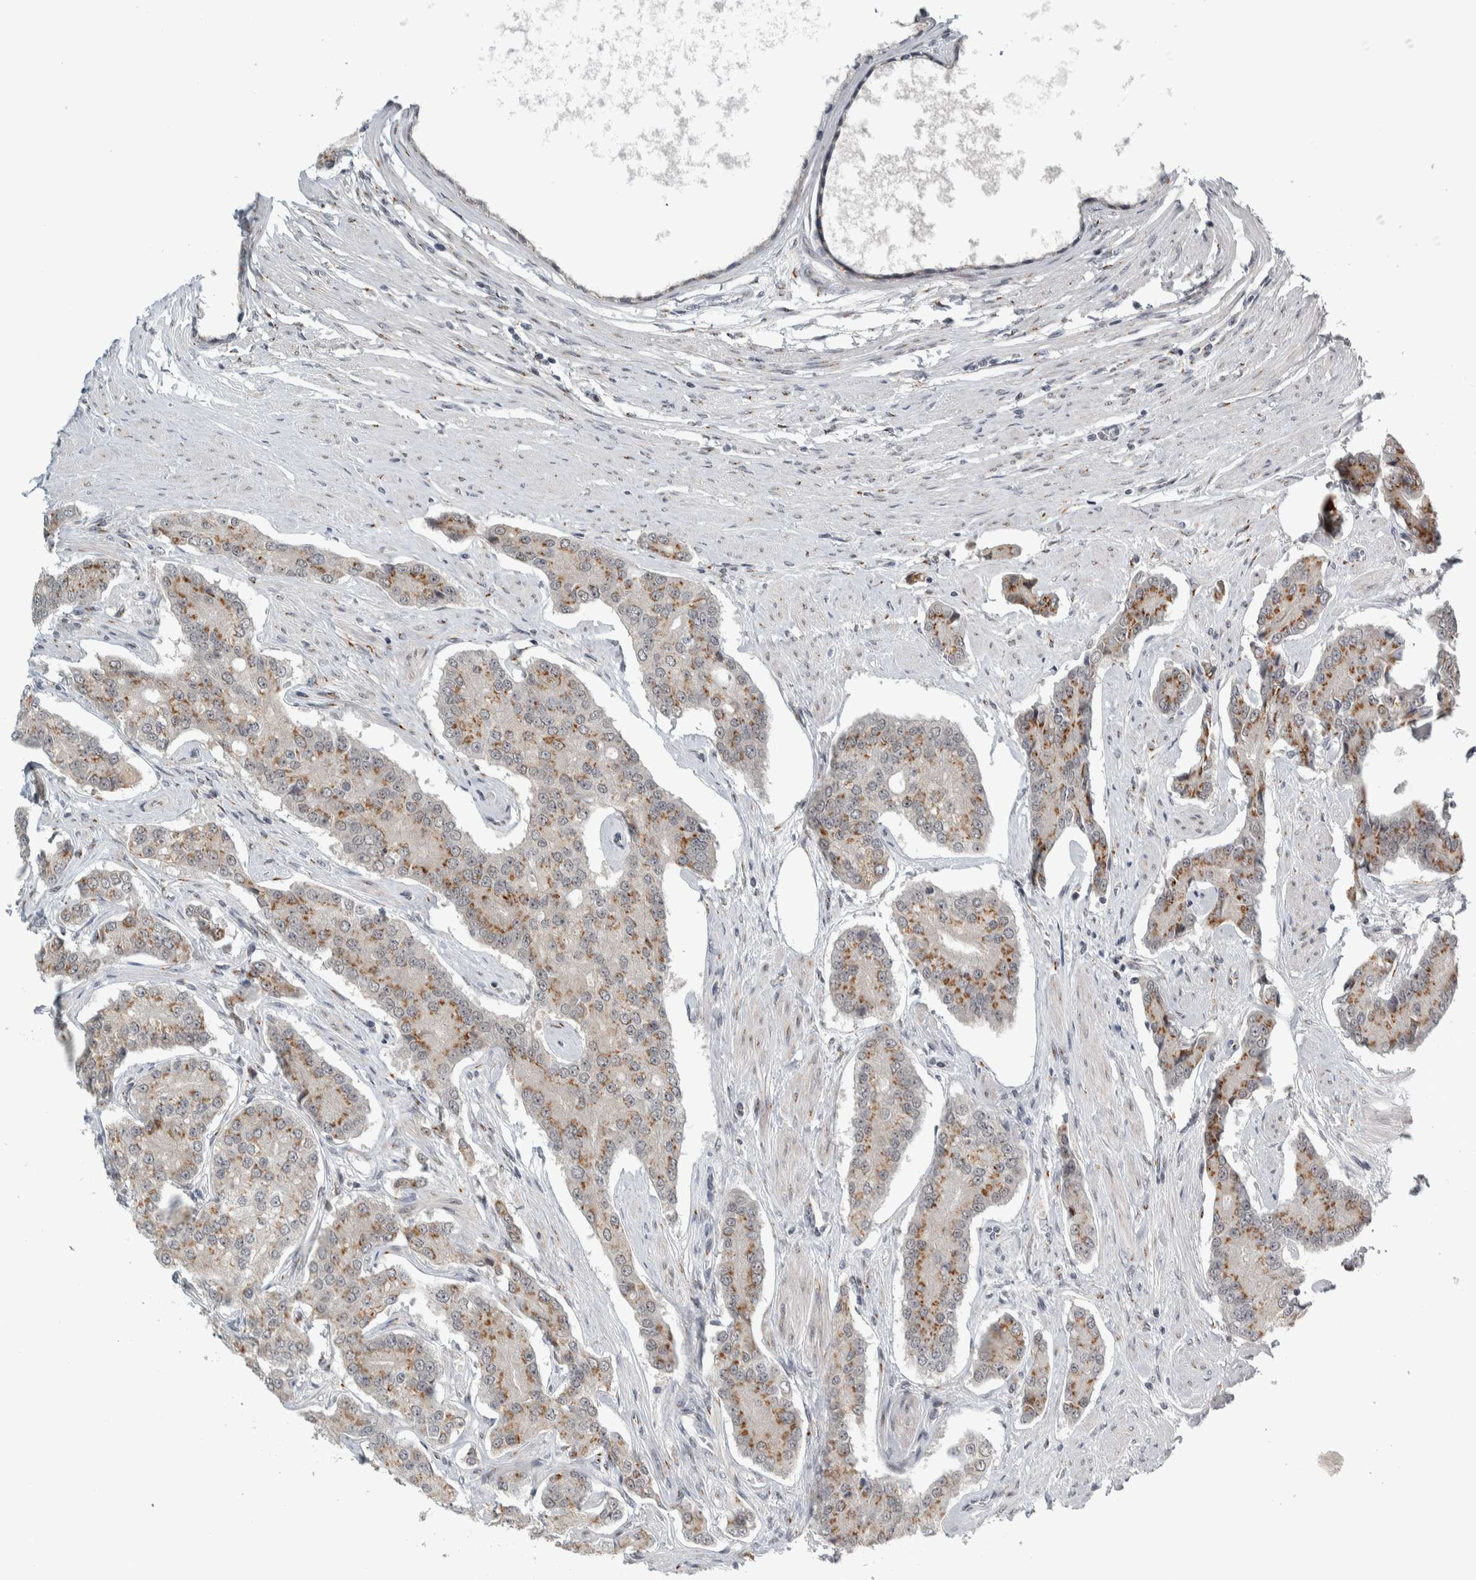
{"staining": {"intensity": "moderate", "quantity": "25%-75%", "location": "cytoplasmic/membranous"}, "tissue": "prostate cancer", "cell_type": "Tumor cells", "image_type": "cancer", "snomed": [{"axis": "morphology", "description": "Adenocarcinoma, High grade"}, {"axis": "topography", "description": "Prostate"}], "caption": "This micrograph reveals immunohistochemistry (IHC) staining of human prostate cancer, with medium moderate cytoplasmic/membranous expression in approximately 25%-75% of tumor cells.", "gene": "ZMYND8", "patient": {"sex": "male", "age": 71}}